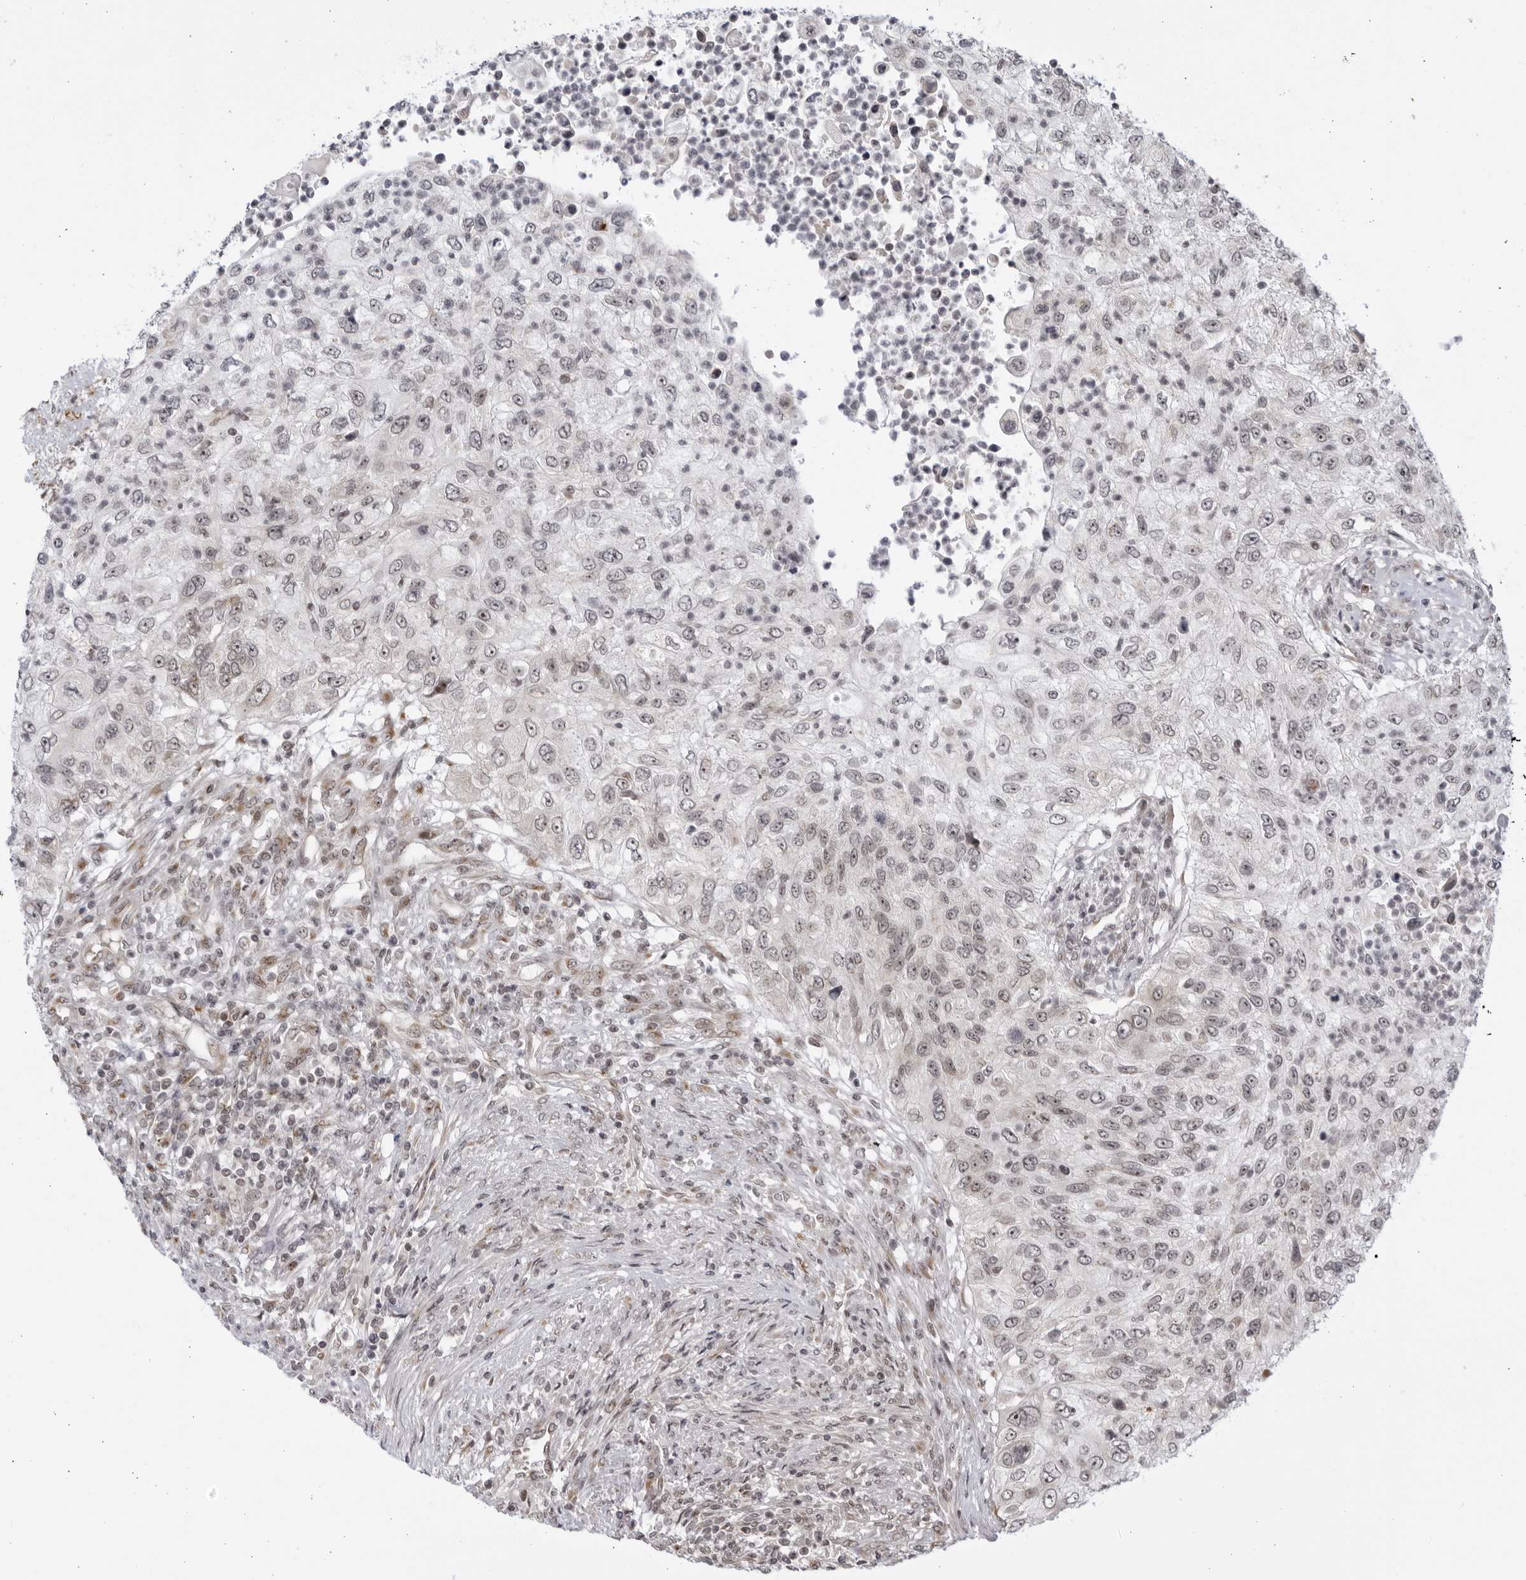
{"staining": {"intensity": "weak", "quantity": "<25%", "location": "nuclear"}, "tissue": "urothelial cancer", "cell_type": "Tumor cells", "image_type": "cancer", "snomed": [{"axis": "morphology", "description": "Urothelial carcinoma, High grade"}, {"axis": "topography", "description": "Urinary bladder"}], "caption": "Tumor cells show no significant protein expression in urothelial carcinoma (high-grade). (DAB (3,3'-diaminobenzidine) immunohistochemistry (IHC), high magnification).", "gene": "RASGEF1C", "patient": {"sex": "female", "age": 60}}